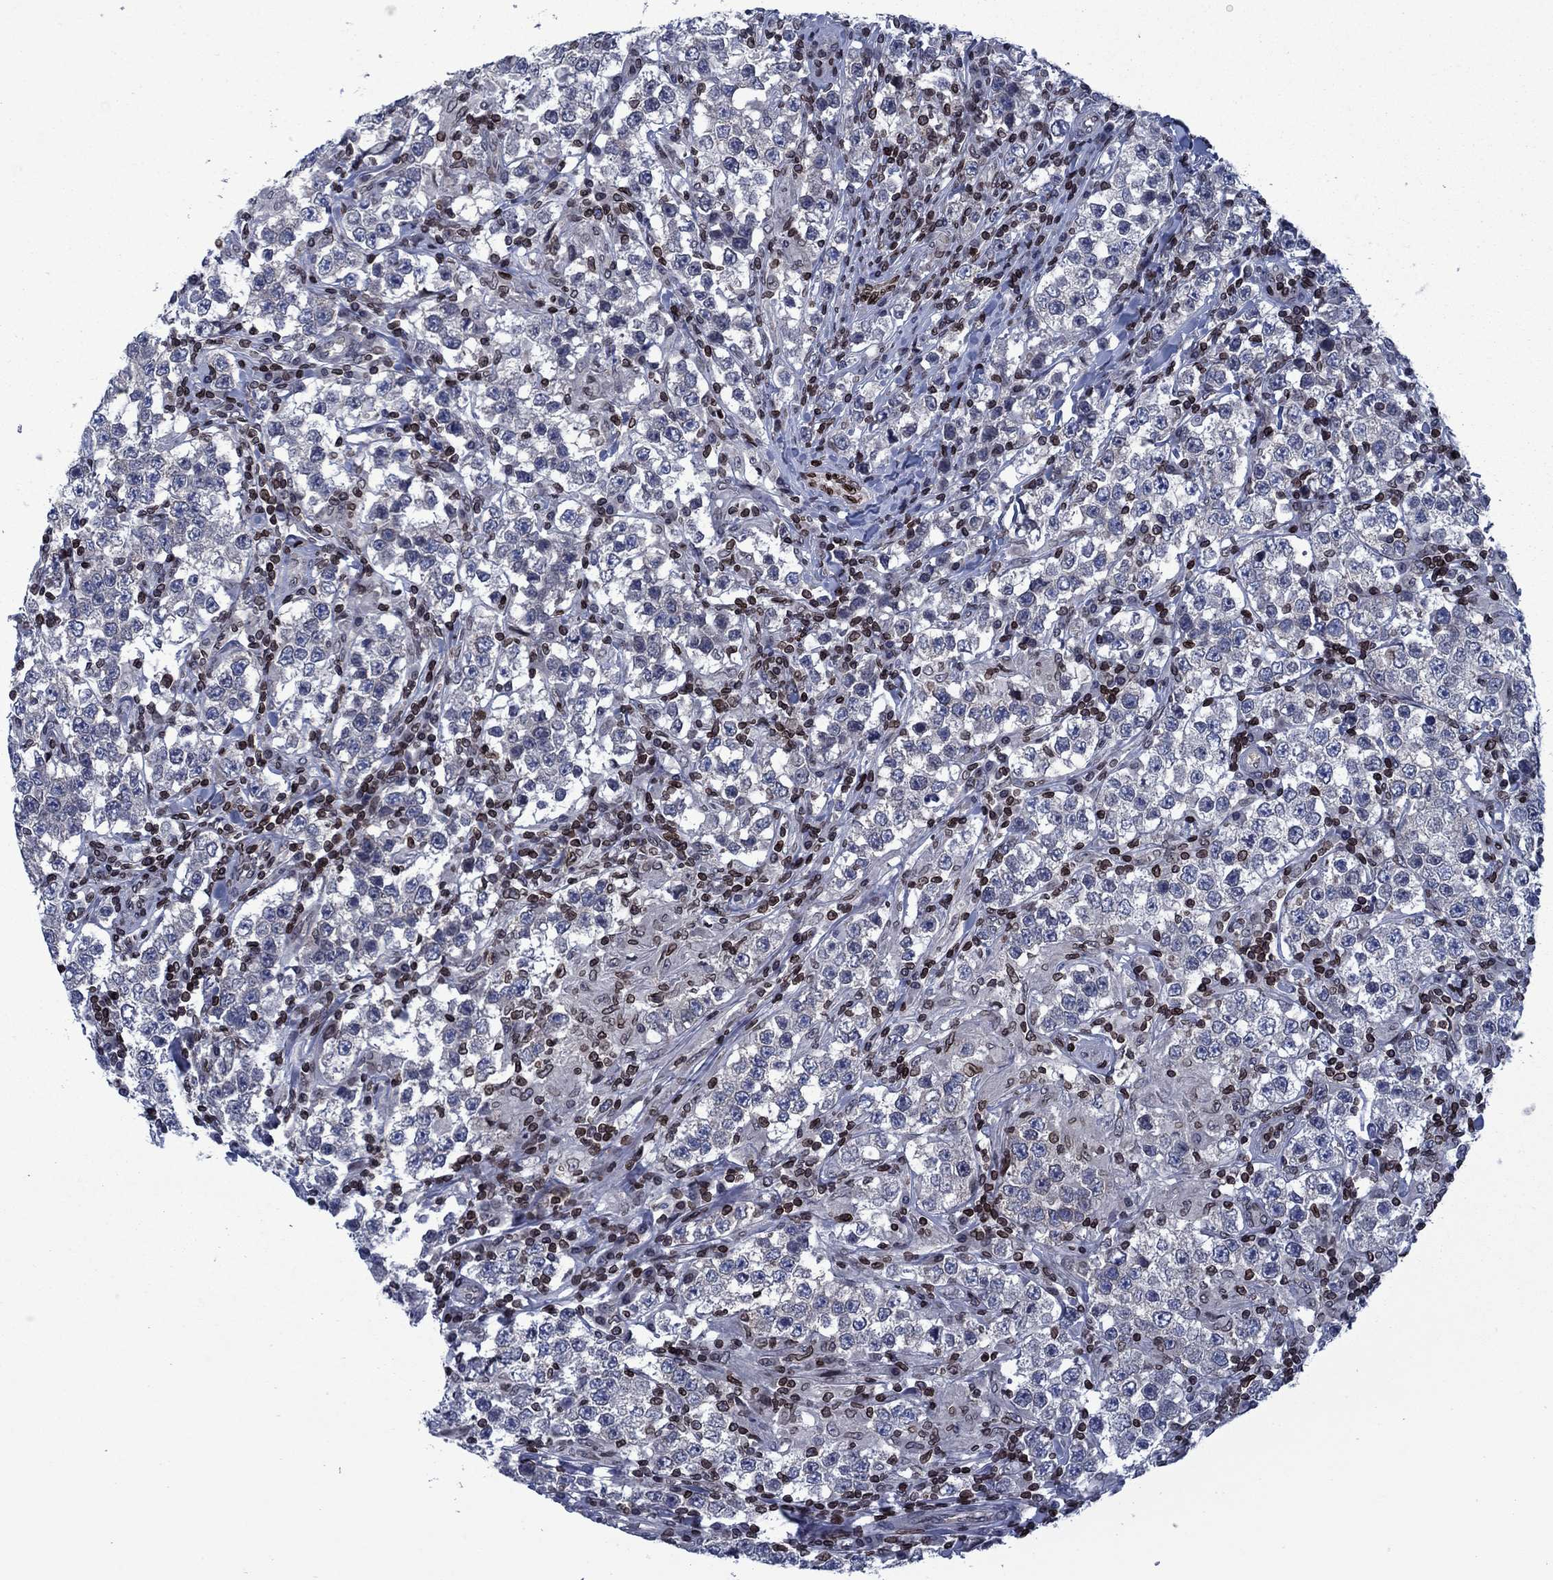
{"staining": {"intensity": "strong", "quantity": ">75%", "location": "cytoplasmic/membranous,nuclear"}, "tissue": "testis cancer", "cell_type": "Tumor cells", "image_type": "cancer", "snomed": [{"axis": "morphology", "description": "Seminoma, NOS"}, {"axis": "morphology", "description": "Carcinoma, Embryonal, NOS"}, {"axis": "topography", "description": "Testis"}], "caption": "Immunohistochemical staining of testis cancer displays high levels of strong cytoplasmic/membranous and nuclear positivity in approximately >75% of tumor cells.", "gene": "SLA", "patient": {"sex": "male", "age": 41}}